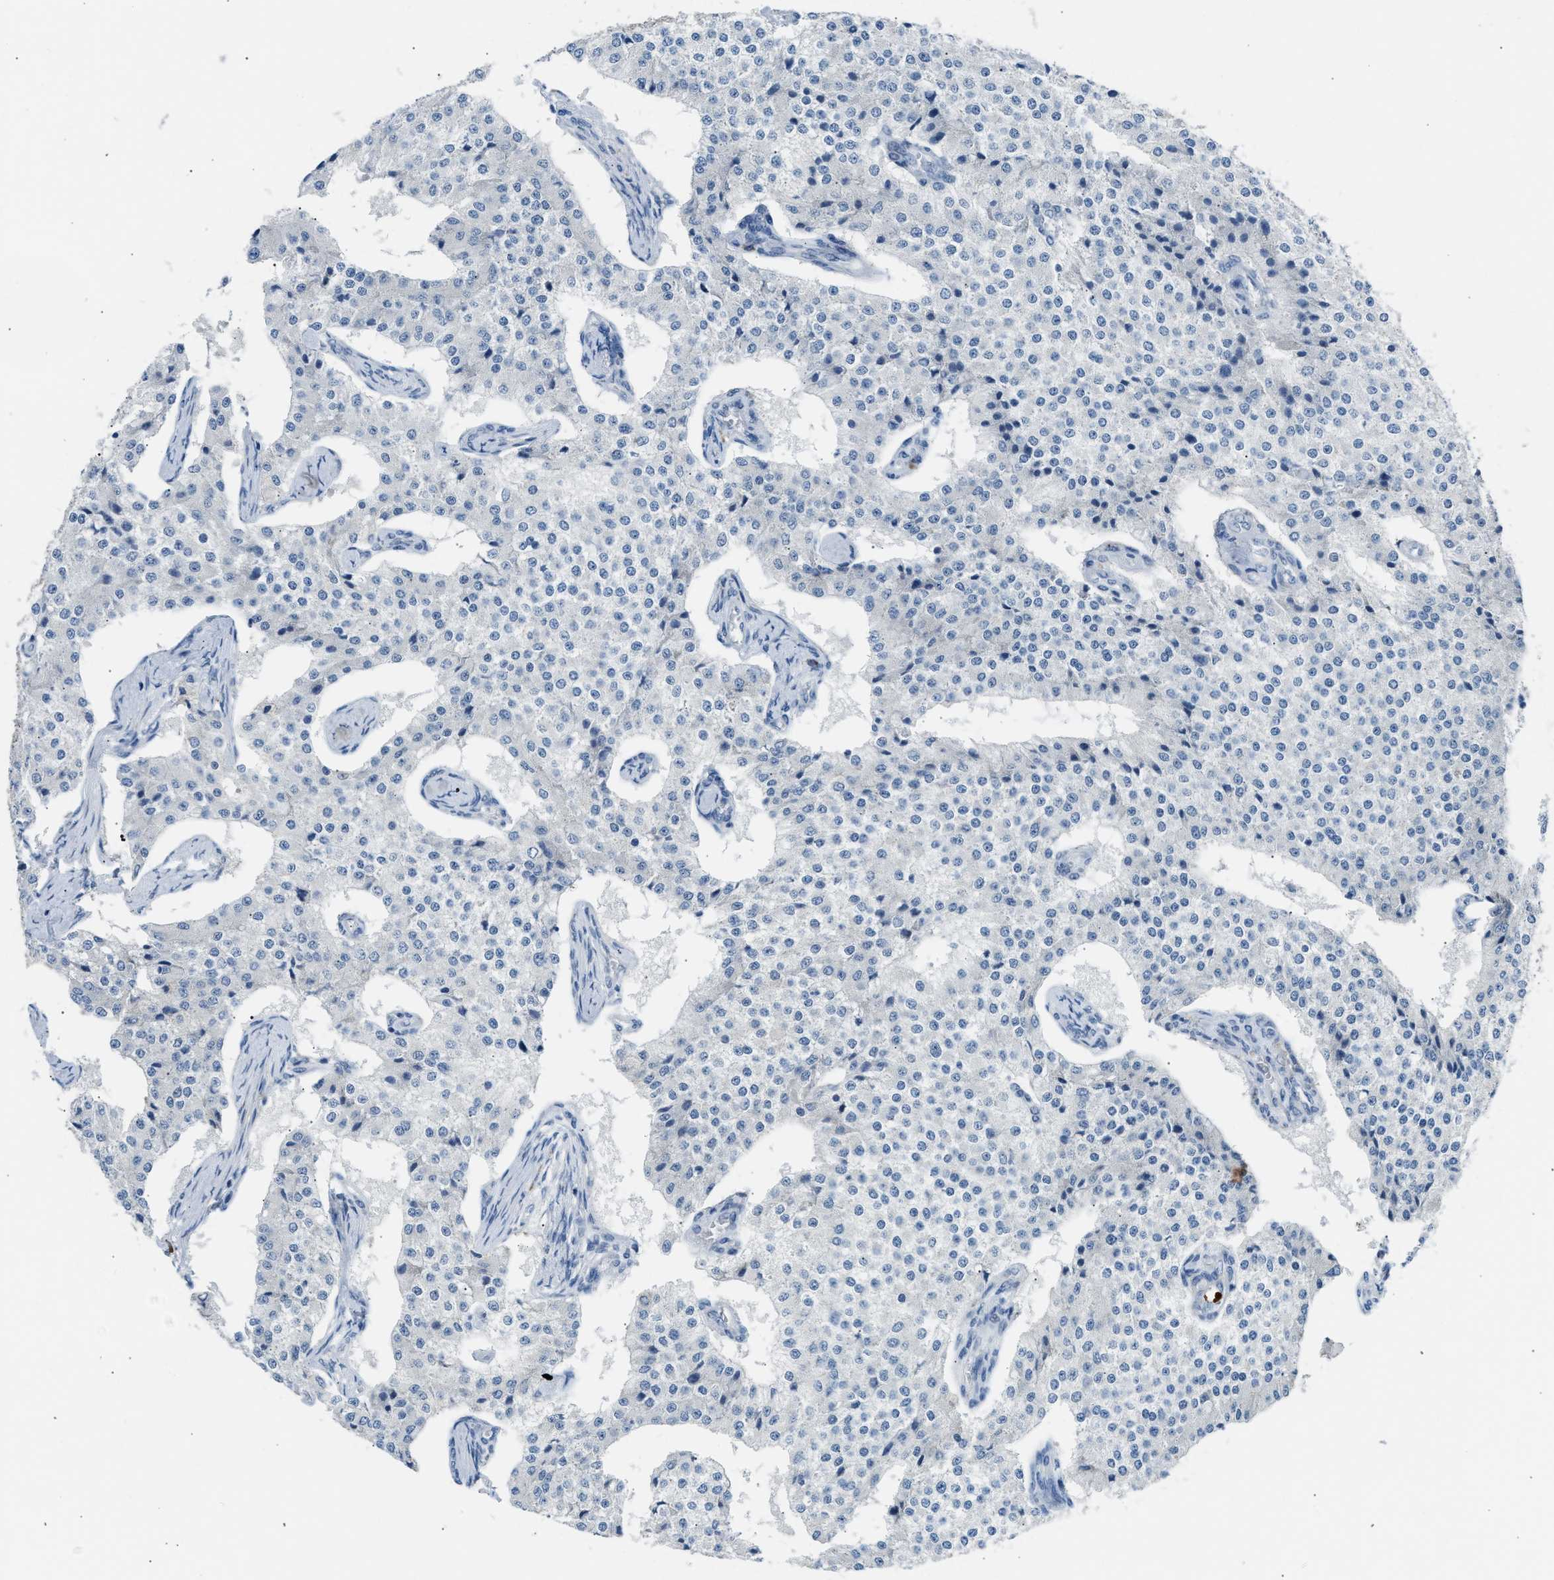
{"staining": {"intensity": "negative", "quantity": "none", "location": "none"}, "tissue": "carcinoid", "cell_type": "Tumor cells", "image_type": "cancer", "snomed": [{"axis": "morphology", "description": "Carcinoid, malignant, NOS"}, {"axis": "topography", "description": "Colon"}], "caption": "A high-resolution photomicrograph shows IHC staining of carcinoid (malignant), which reveals no significant expression in tumor cells. (Immunohistochemistry (ihc), brightfield microscopy, high magnification).", "gene": "KCNC2", "patient": {"sex": "female", "age": 52}}